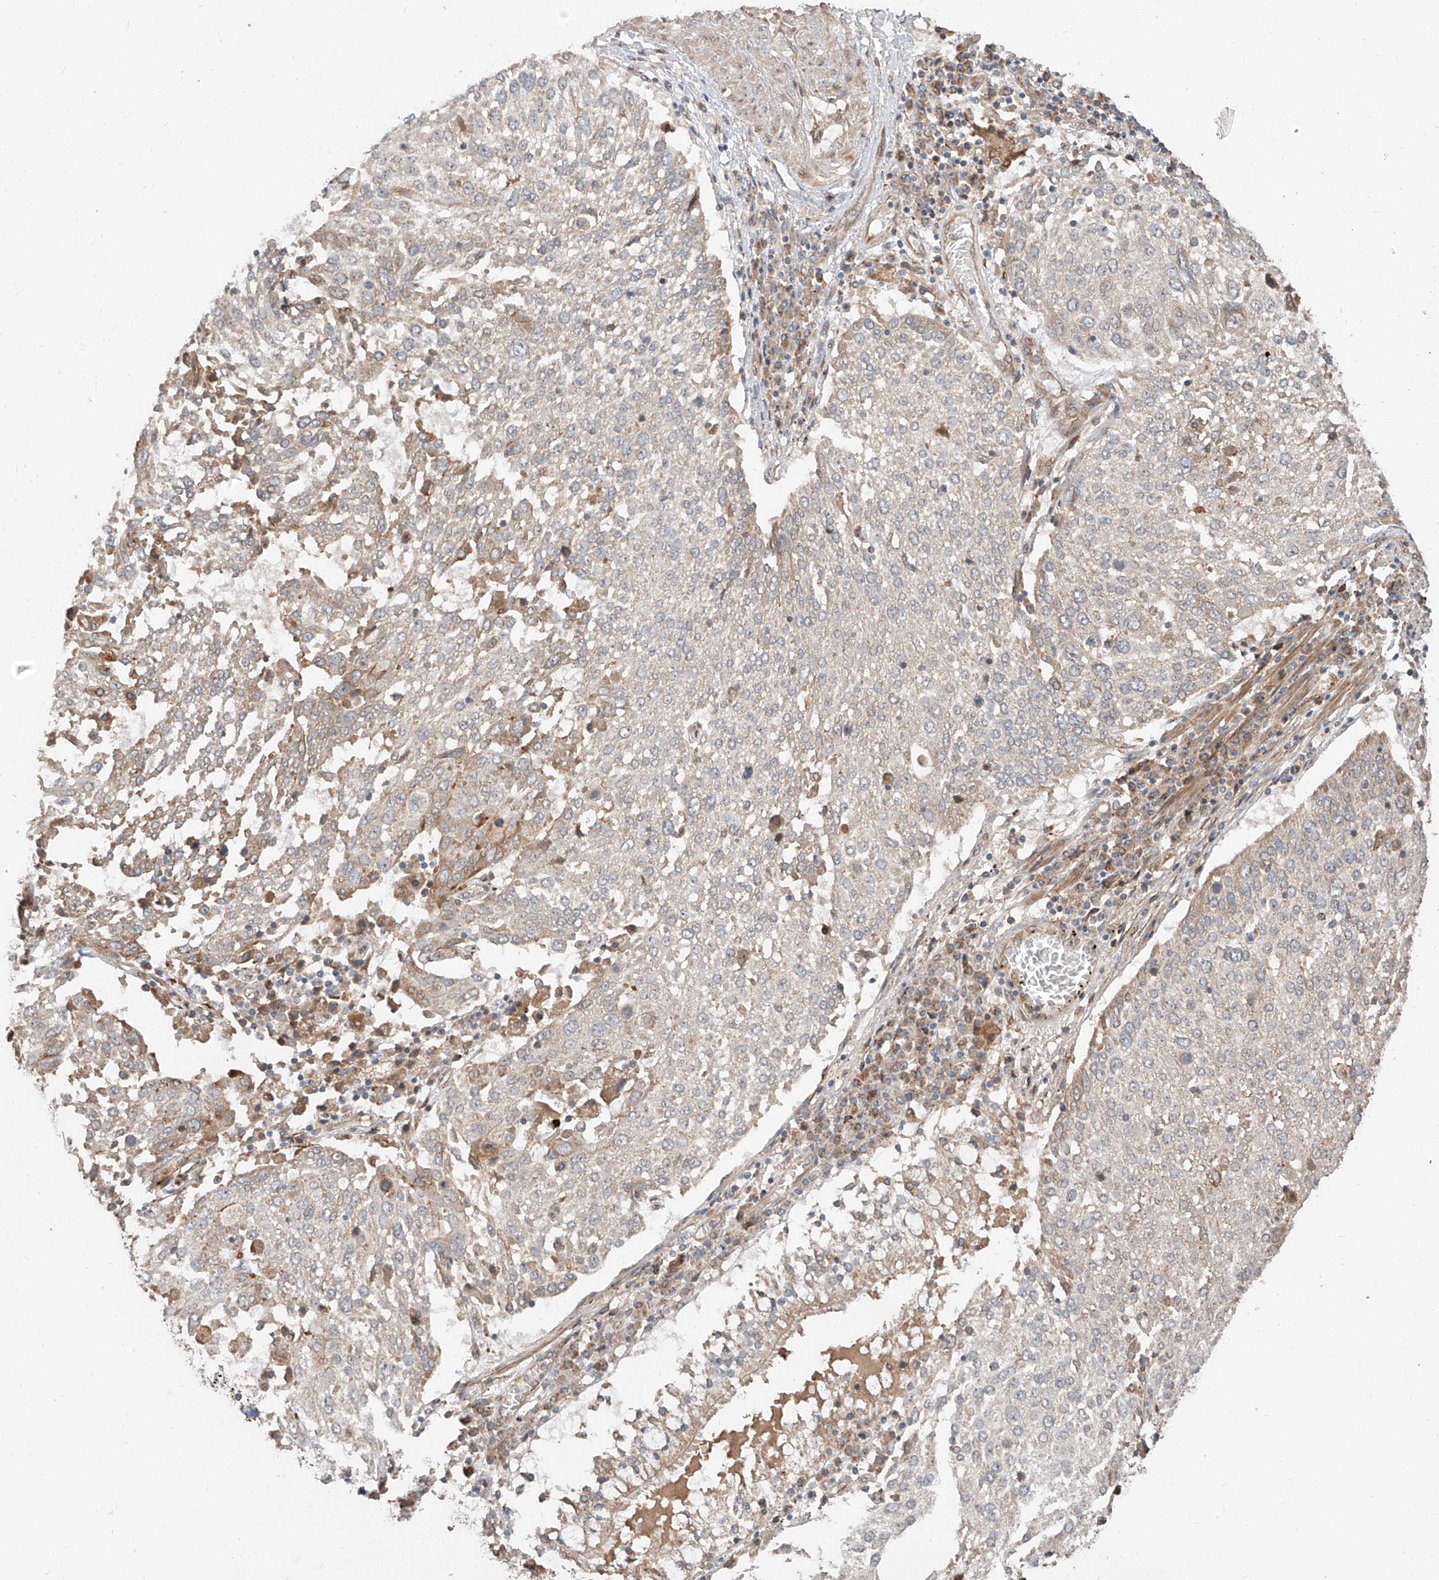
{"staining": {"intensity": "negative", "quantity": "none", "location": "none"}, "tissue": "lung cancer", "cell_type": "Tumor cells", "image_type": "cancer", "snomed": [{"axis": "morphology", "description": "Squamous cell carcinoma, NOS"}, {"axis": "topography", "description": "Lung"}], "caption": "High power microscopy image of an IHC photomicrograph of lung cancer, revealing no significant expression in tumor cells.", "gene": "STX19", "patient": {"sex": "male", "age": 65}}